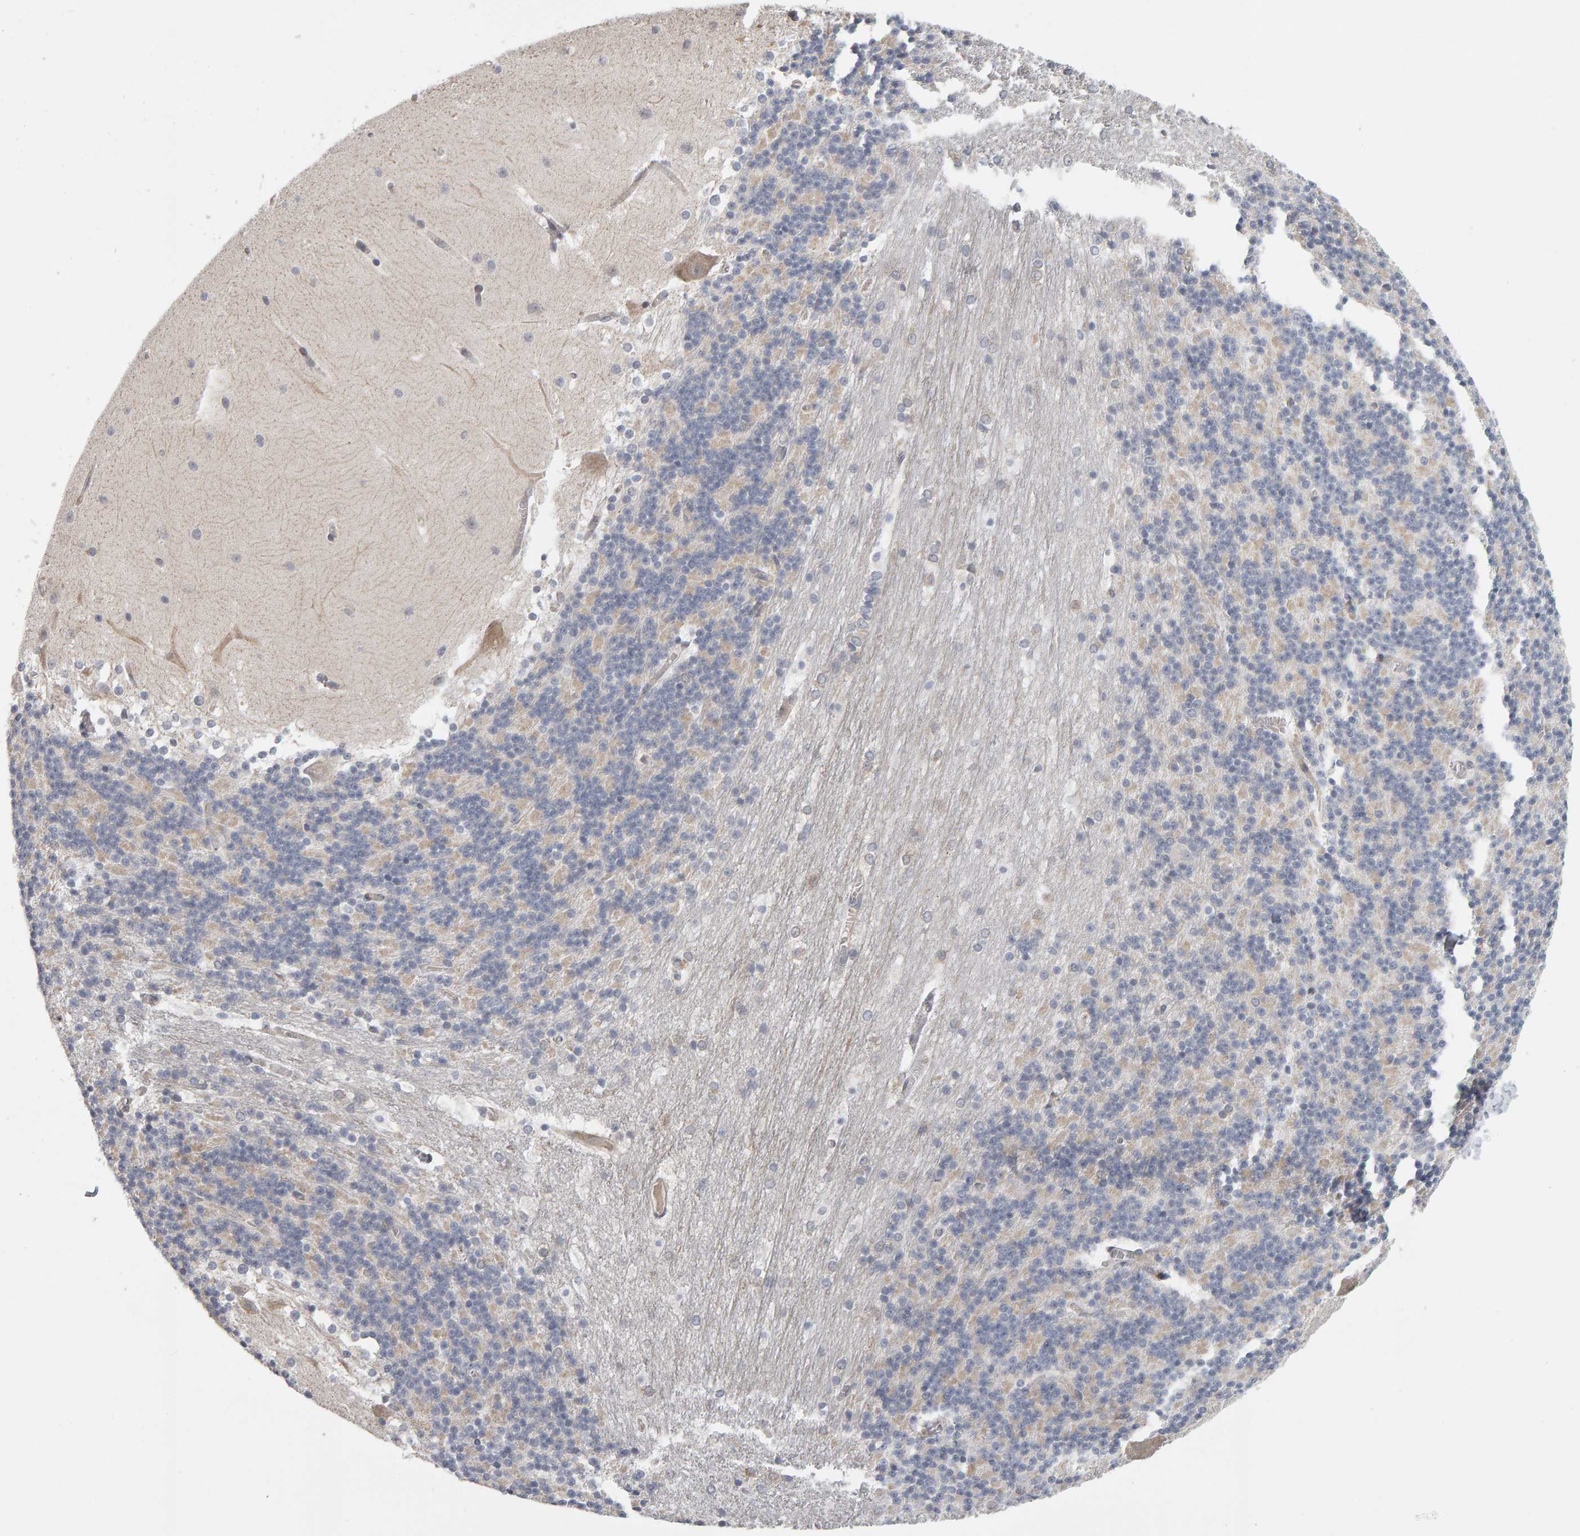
{"staining": {"intensity": "weak", "quantity": "<25%", "location": "cytoplasmic/membranous"}, "tissue": "cerebellum", "cell_type": "Cells in granular layer", "image_type": "normal", "snomed": [{"axis": "morphology", "description": "Normal tissue, NOS"}, {"axis": "topography", "description": "Cerebellum"}], "caption": "This is an immunohistochemistry (IHC) photomicrograph of unremarkable cerebellum. There is no positivity in cells in granular layer.", "gene": "MSRA", "patient": {"sex": "female", "age": 19}}